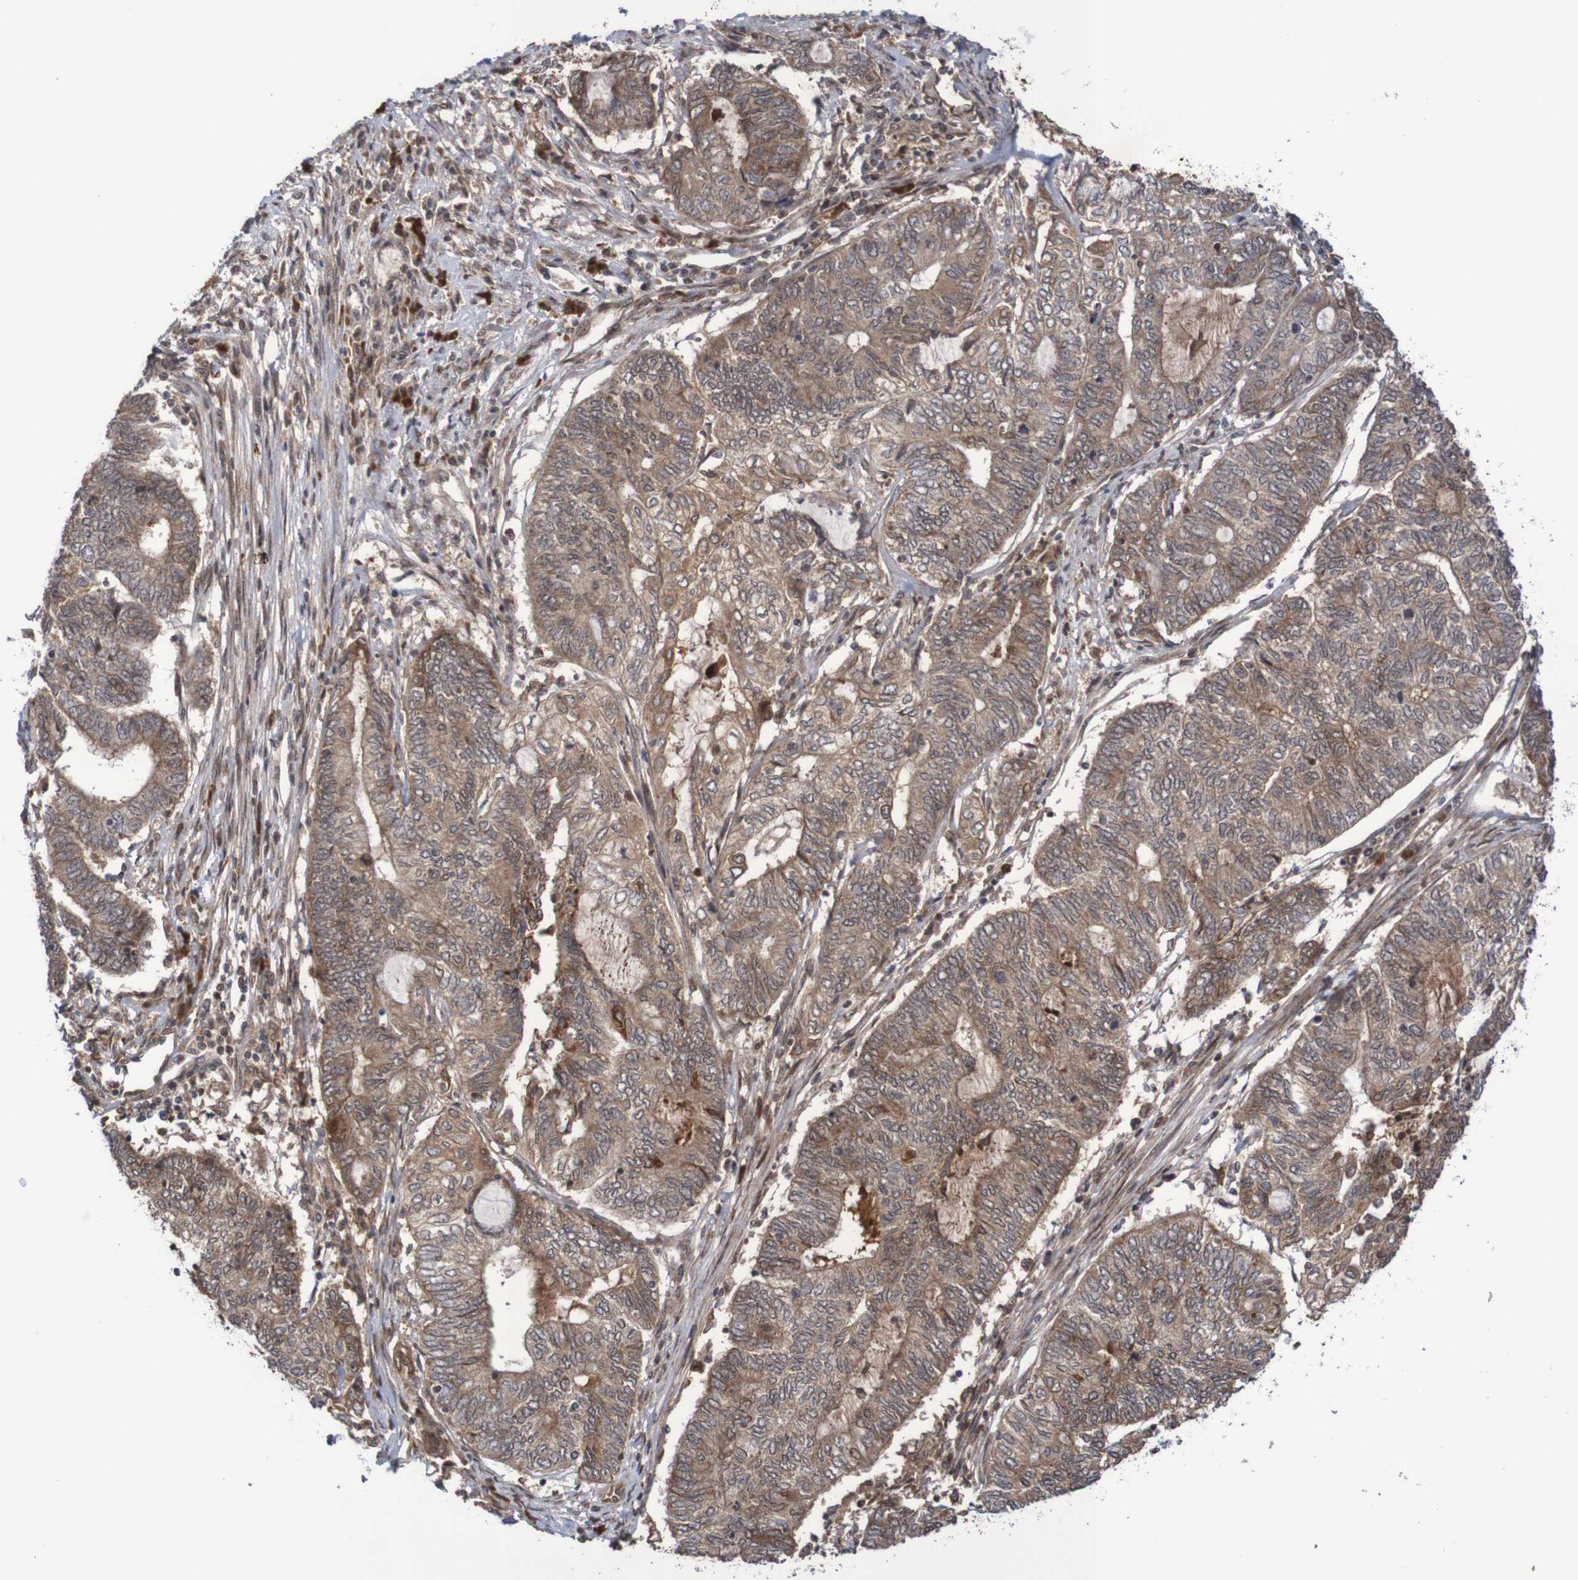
{"staining": {"intensity": "weak", "quantity": ">75%", "location": "cytoplasmic/membranous"}, "tissue": "endometrial cancer", "cell_type": "Tumor cells", "image_type": "cancer", "snomed": [{"axis": "morphology", "description": "Adenocarcinoma, NOS"}, {"axis": "topography", "description": "Uterus"}, {"axis": "topography", "description": "Endometrium"}], "caption": "Tumor cells show low levels of weak cytoplasmic/membranous expression in about >75% of cells in human endometrial cancer. (Stains: DAB in brown, nuclei in blue, Microscopy: brightfield microscopy at high magnification).", "gene": "ITLN1", "patient": {"sex": "female", "age": 70}}